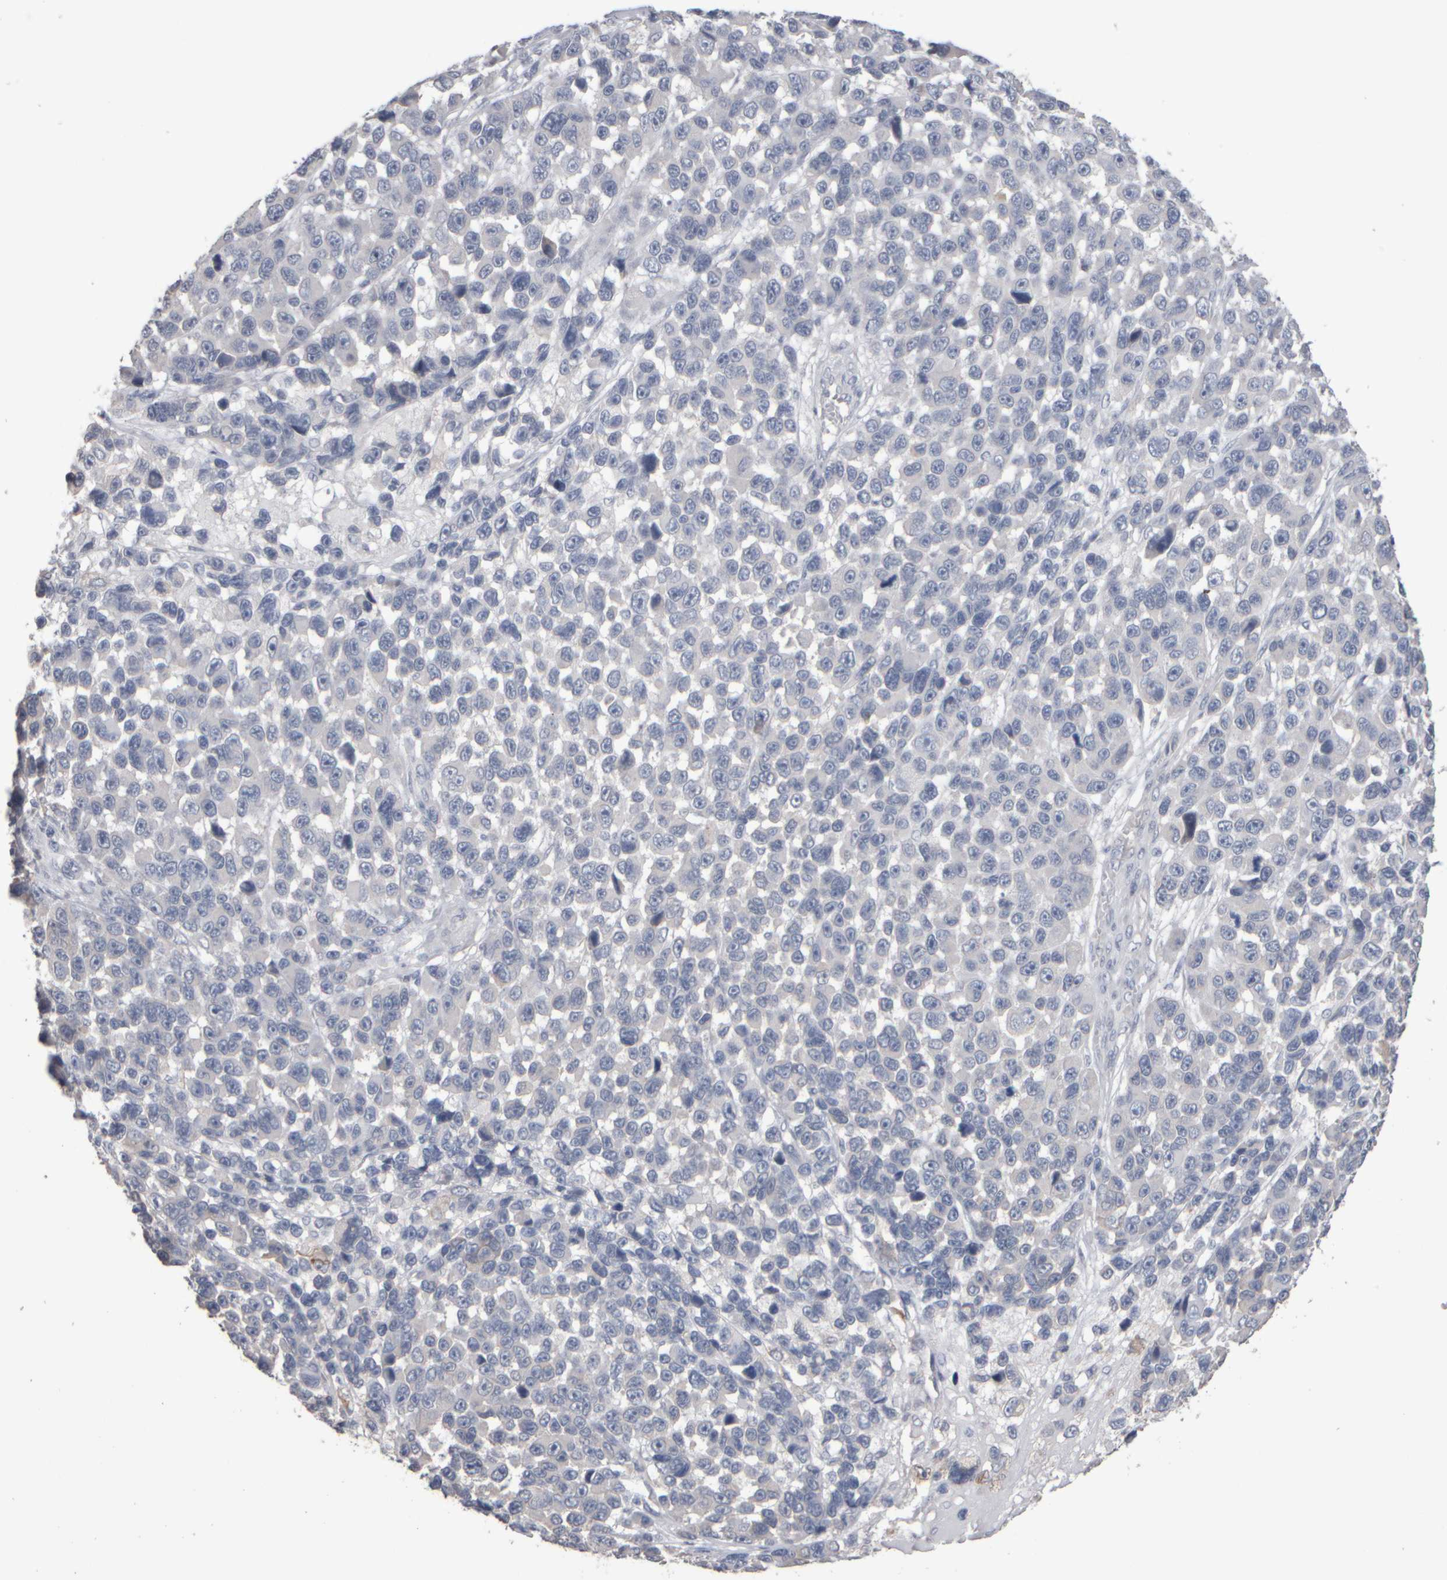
{"staining": {"intensity": "negative", "quantity": "none", "location": "none"}, "tissue": "melanoma", "cell_type": "Tumor cells", "image_type": "cancer", "snomed": [{"axis": "morphology", "description": "Malignant melanoma, NOS"}, {"axis": "topography", "description": "Skin"}], "caption": "This micrograph is of malignant melanoma stained with immunohistochemistry (IHC) to label a protein in brown with the nuclei are counter-stained blue. There is no staining in tumor cells.", "gene": "EPHX2", "patient": {"sex": "male", "age": 53}}